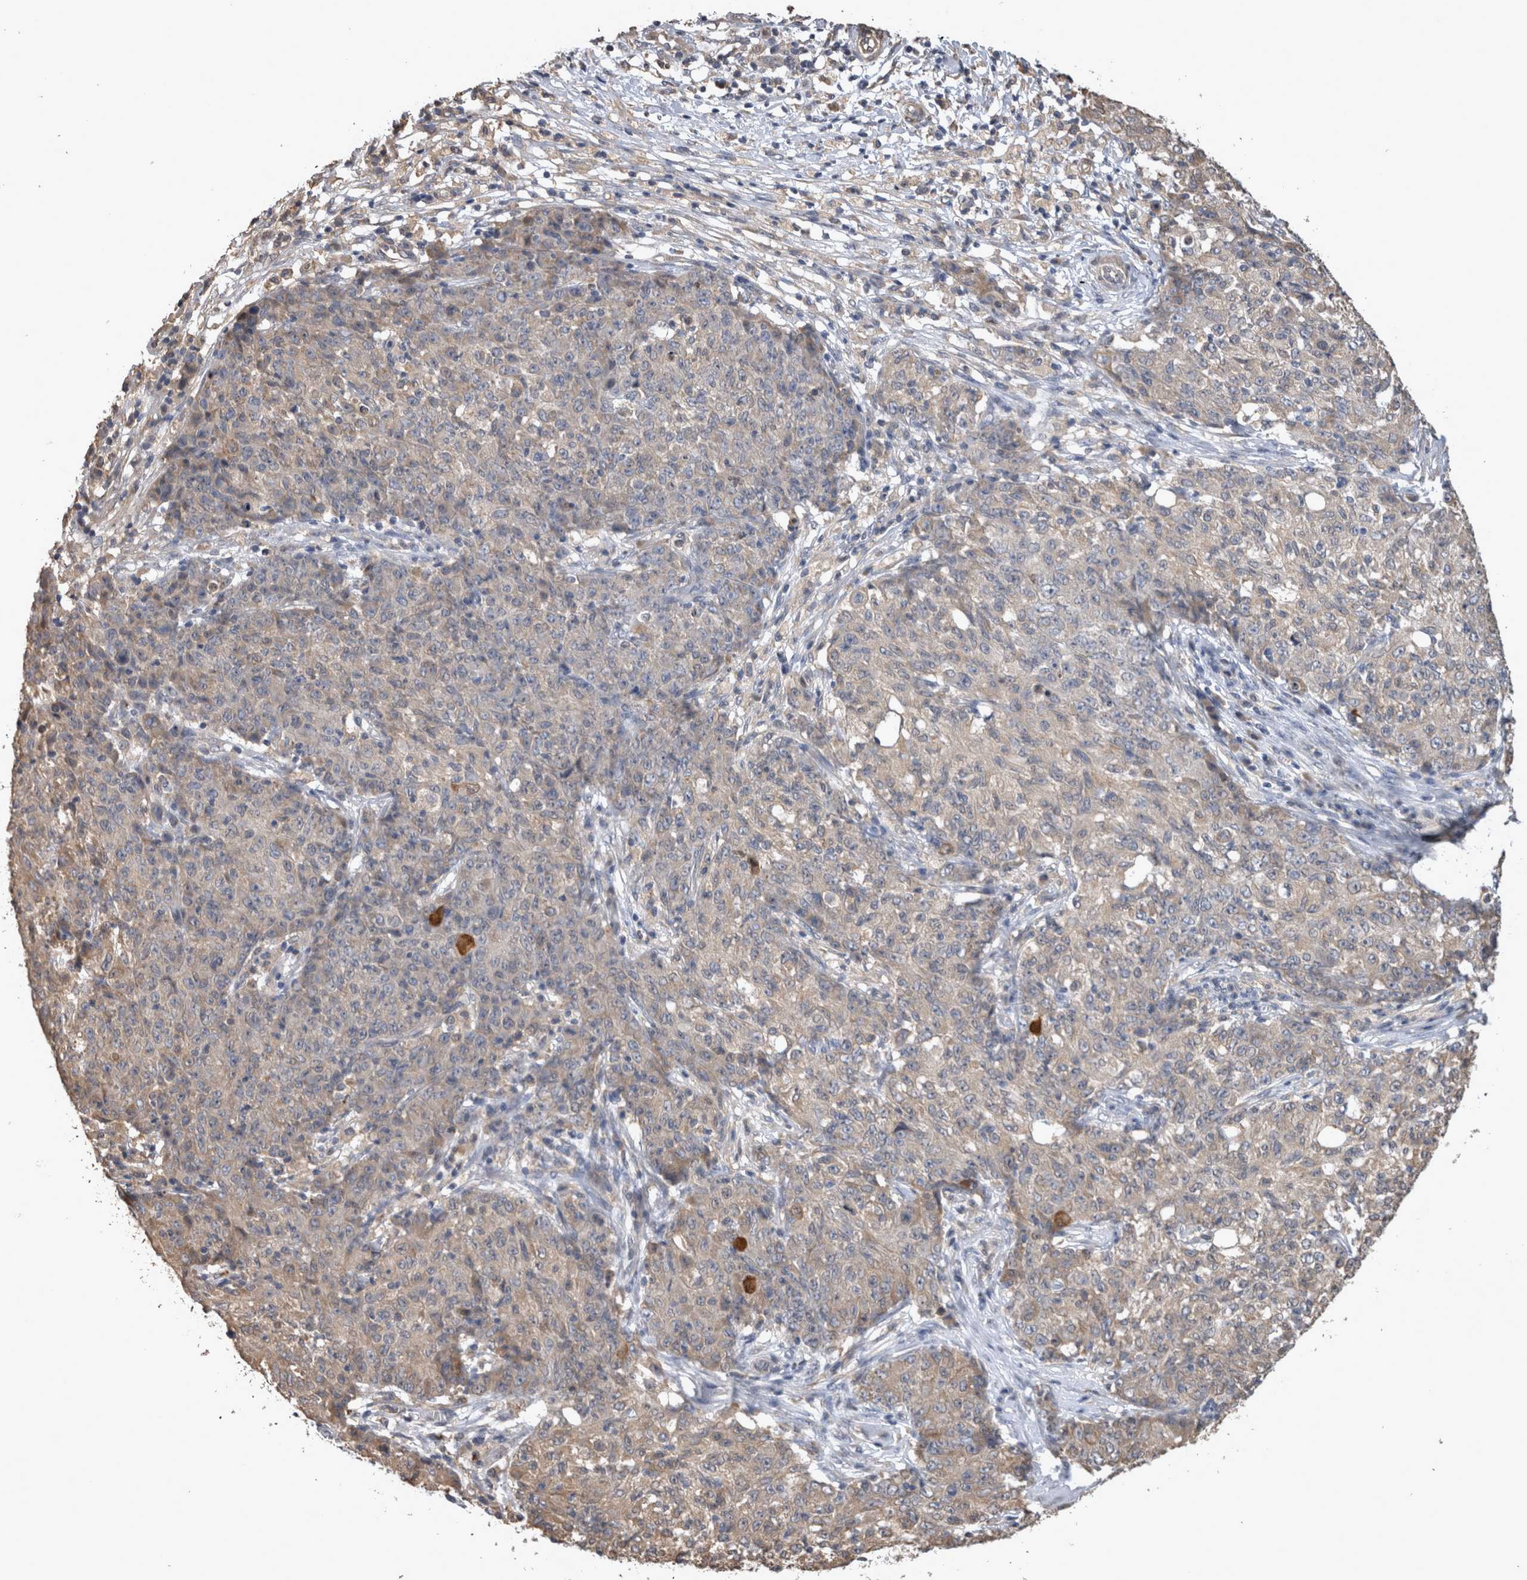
{"staining": {"intensity": "negative", "quantity": "none", "location": "none"}, "tissue": "ovarian cancer", "cell_type": "Tumor cells", "image_type": "cancer", "snomed": [{"axis": "morphology", "description": "Carcinoma, endometroid"}, {"axis": "topography", "description": "Ovary"}], "caption": "Photomicrograph shows no significant protein positivity in tumor cells of ovarian endometroid carcinoma.", "gene": "TMED7", "patient": {"sex": "female", "age": 42}}